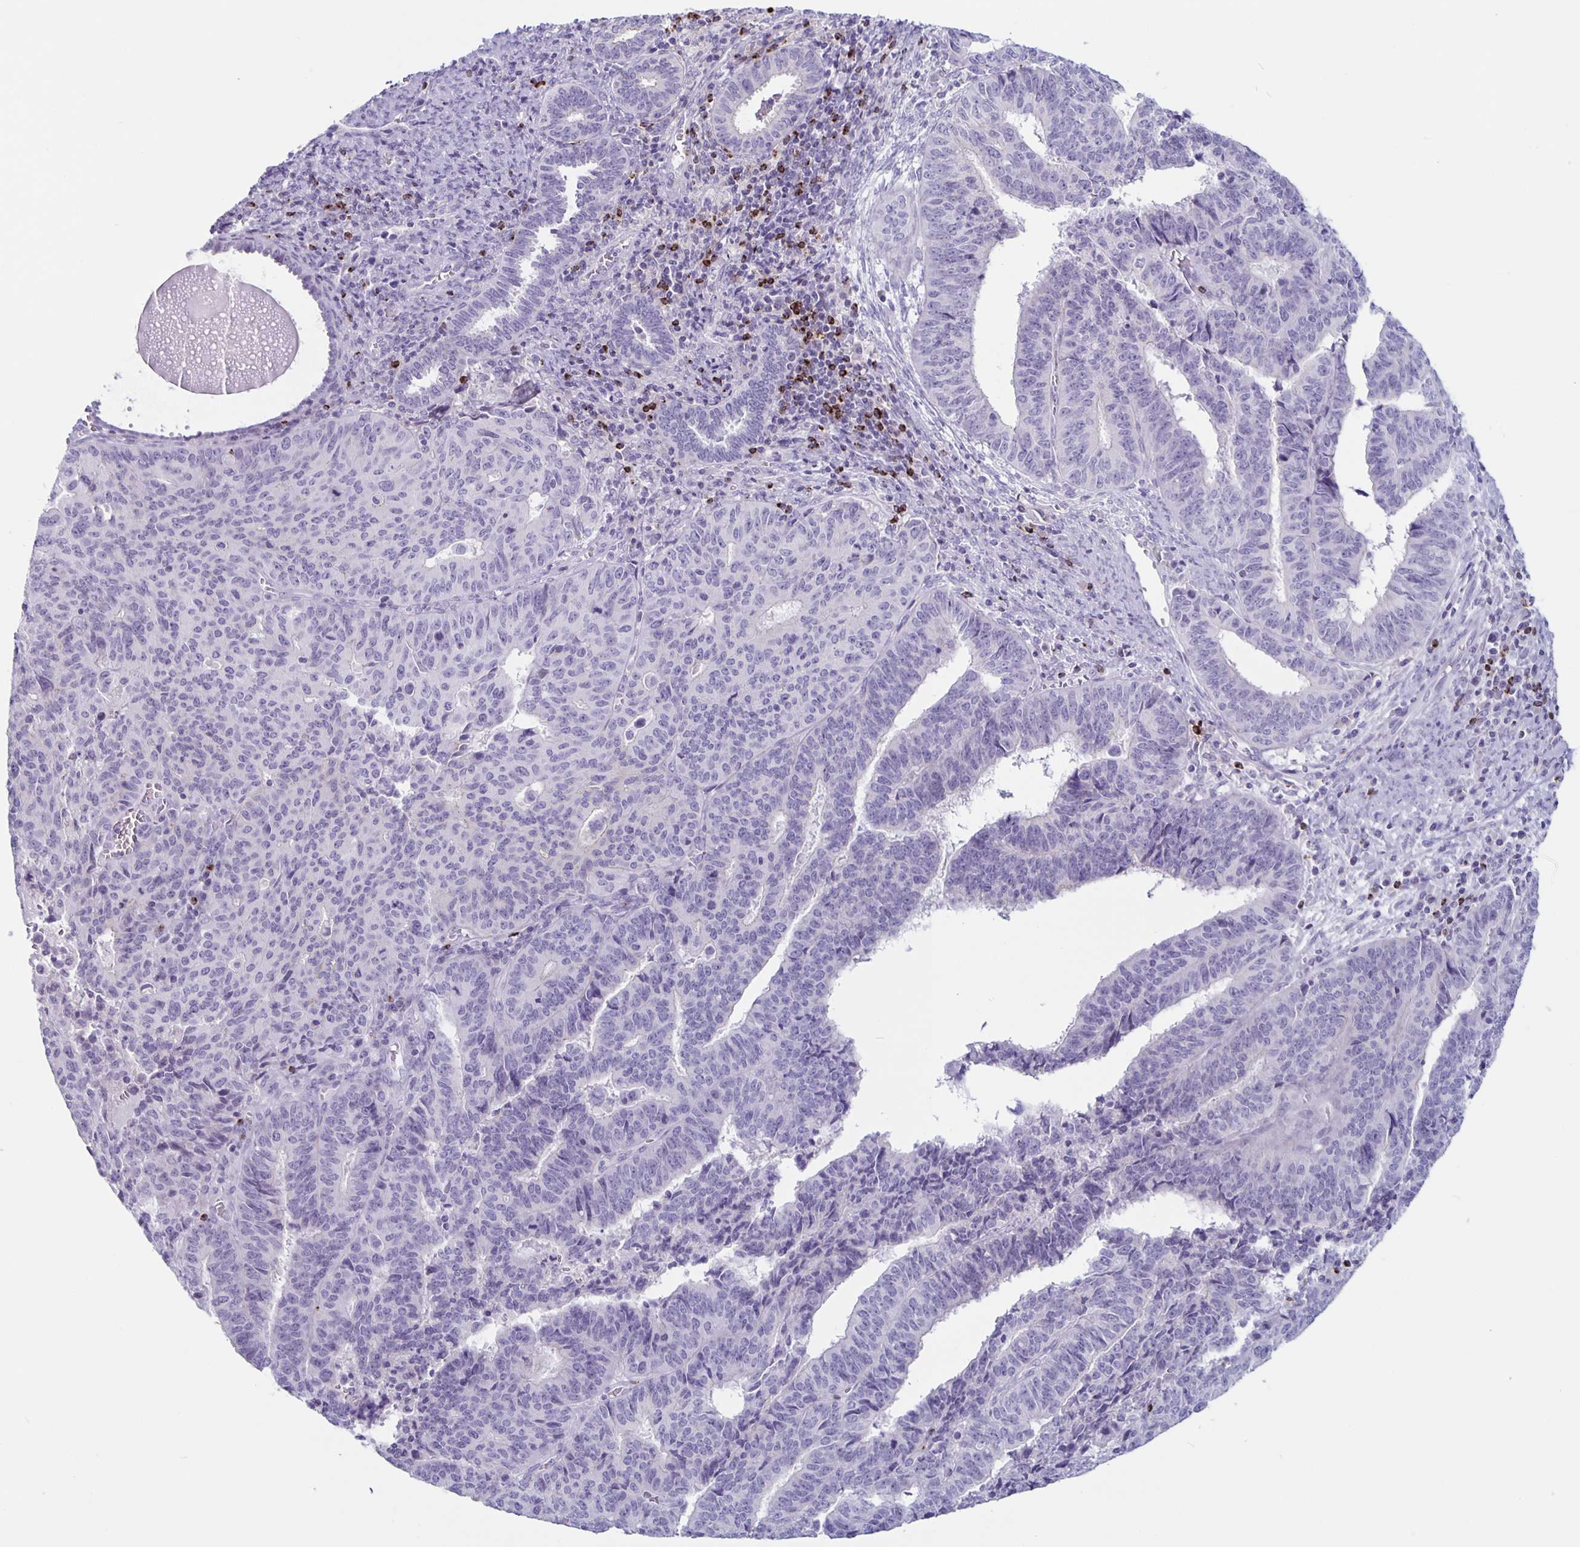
{"staining": {"intensity": "negative", "quantity": "none", "location": "none"}, "tissue": "endometrial cancer", "cell_type": "Tumor cells", "image_type": "cancer", "snomed": [{"axis": "morphology", "description": "Adenocarcinoma, NOS"}, {"axis": "topography", "description": "Endometrium"}], "caption": "Tumor cells show no significant protein expression in endometrial cancer.", "gene": "GZMK", "patient": {"sex": "female", "age": 65}}